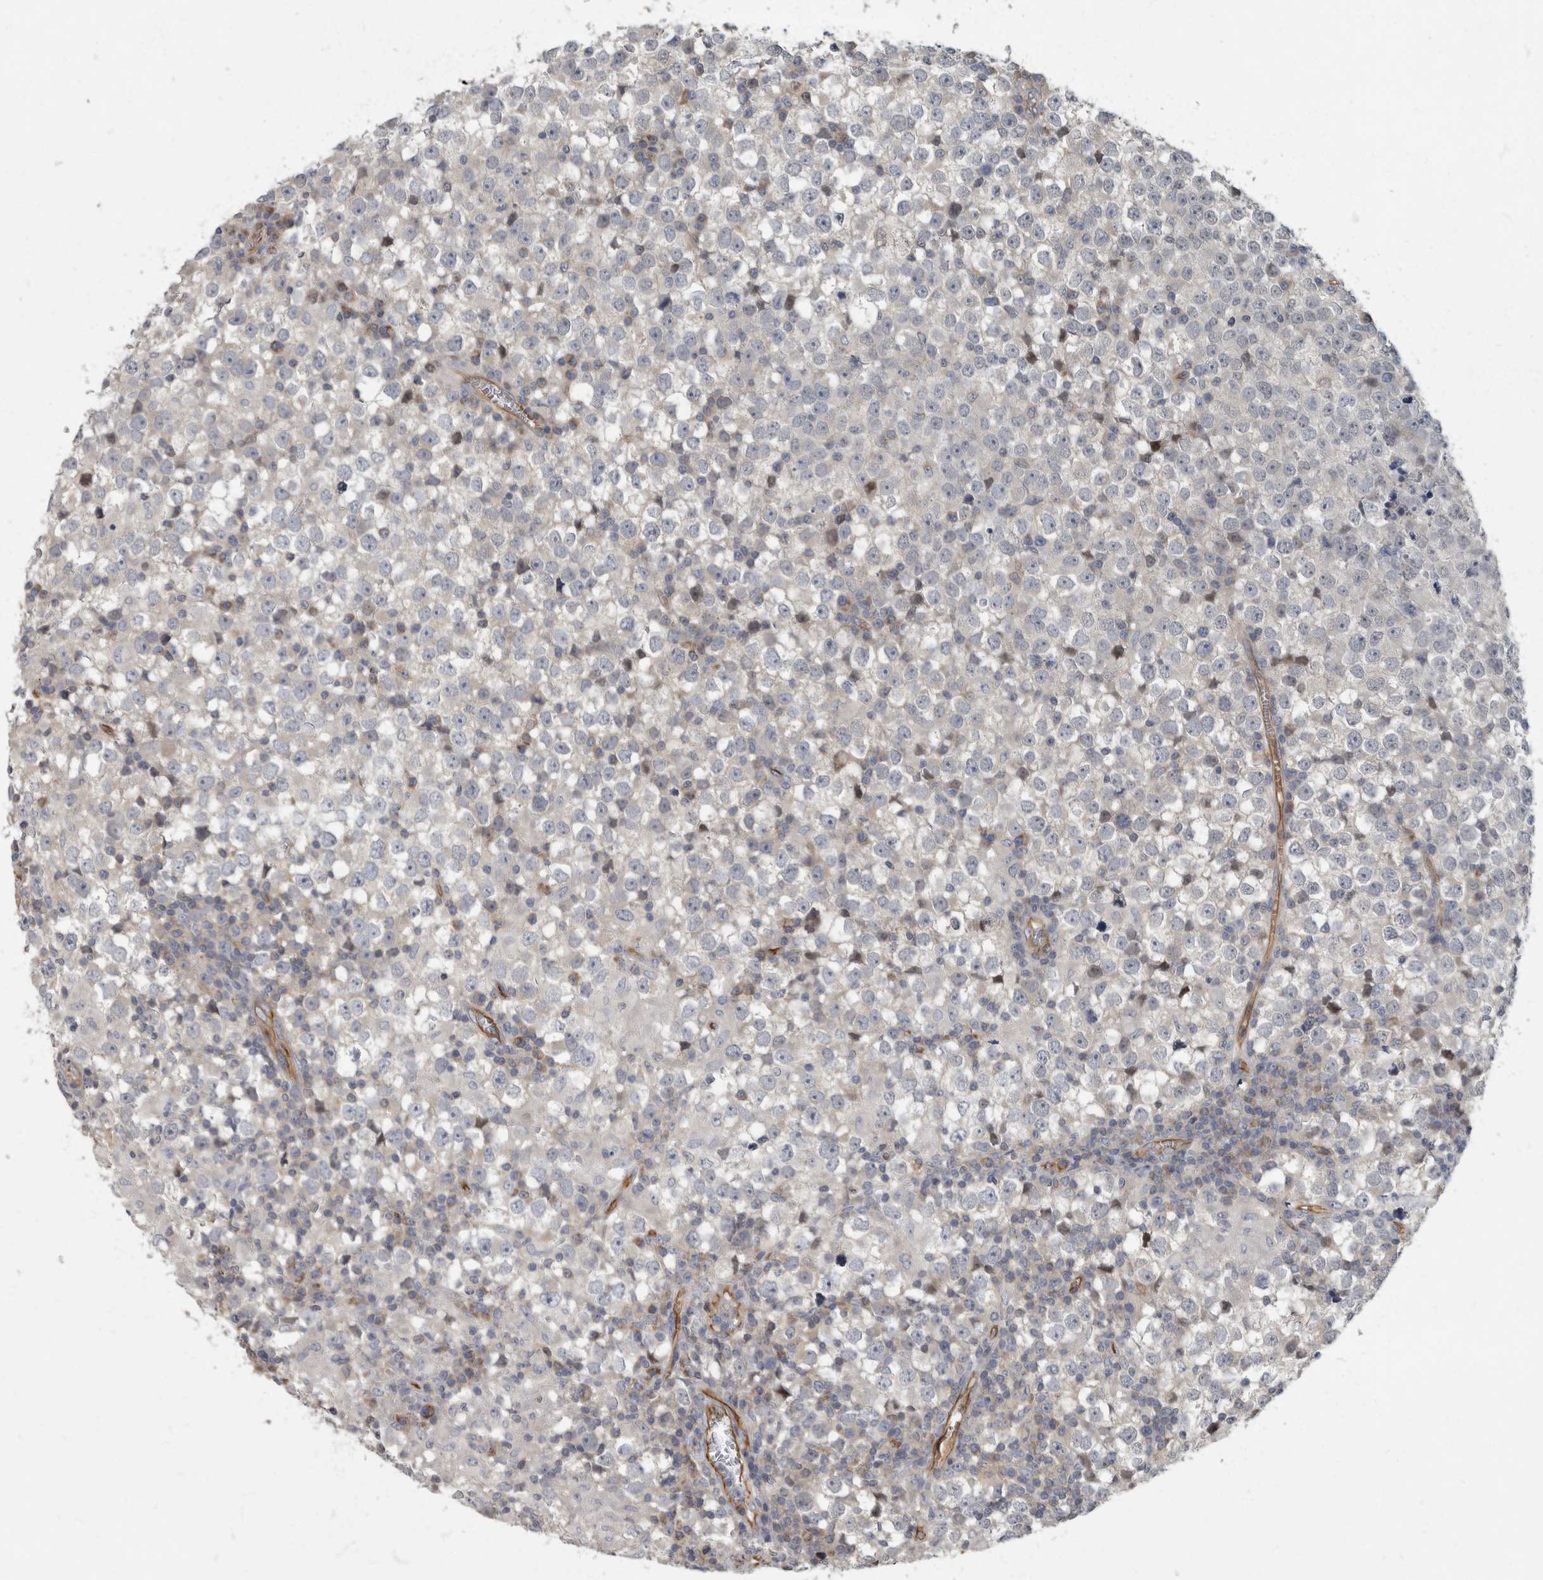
{"staining": {"intensity": "negative", "quantity": "none", "location": "none"}, "tissue": "testis cancer", "cell_type": "Tumor cells", "image_type": "cancer", "snomed": [{"axis": "morphology", "description": "Seminoma, NOS"}, {"axis": "topography", "description": "Testis"}], "caption": "IHC photomicrograph of neoplastic tissue: testis cancer (seminoma) stained with DAB (3,3'-diaminobenzidine) exhibits no significant protein expression in tumor cells.", "gene": "PDK1", "patient": {"sex": "male", "age": 65}}